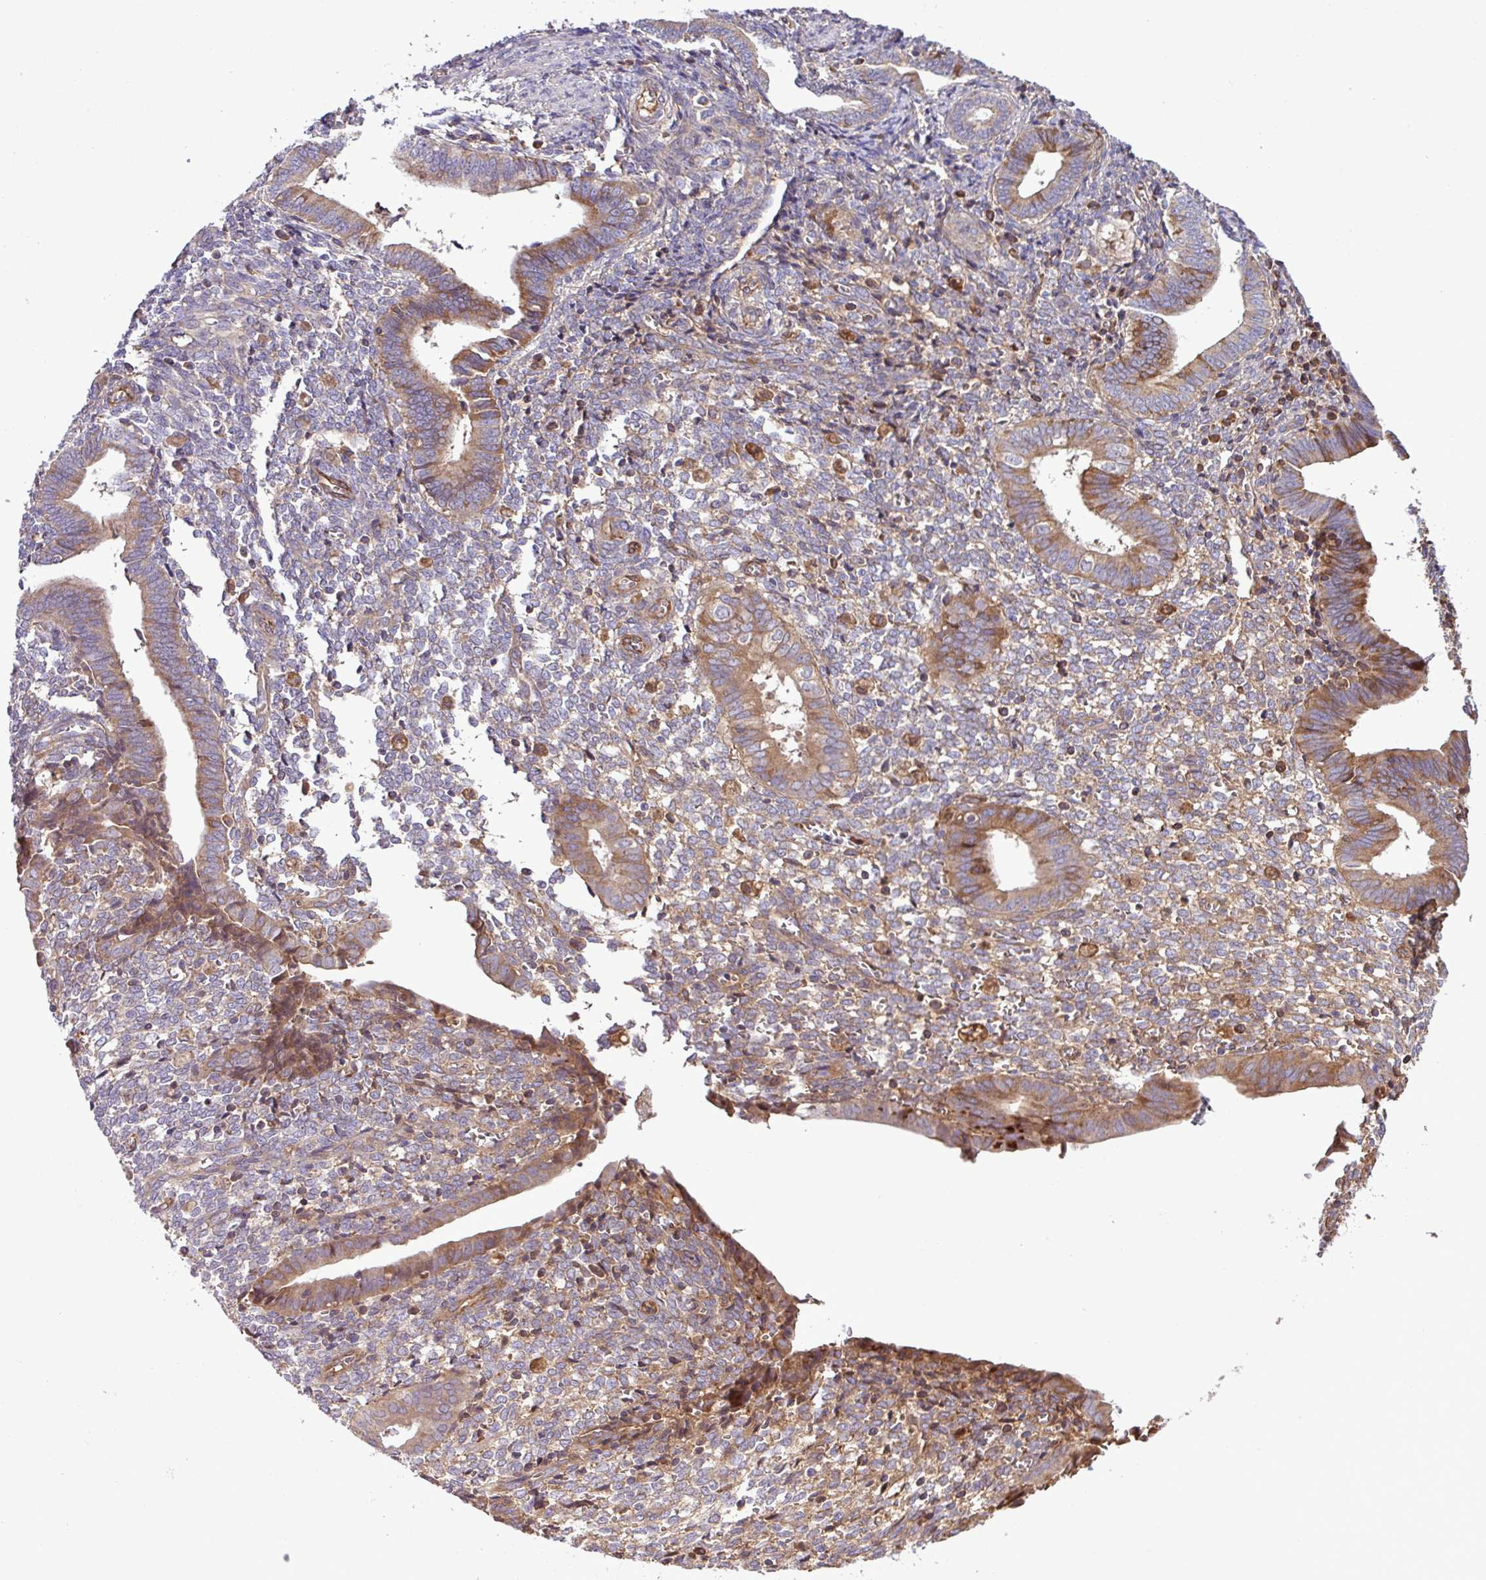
{"staining": {"intensity": "moderate", "quantity": "<25%", "location": "cytoplasmic/membranous"}, "tissue": "endometrium", "cell_type": "Cells in endometrial stroma", "image_type": "normal", "snomed": [{"axis": "morphology", "description": "Normal tissue, NOS"}, {"axis": "topography", "description": "Other"}, {"axis": "topography", "description": "Endometrium"}], "caption": "Moderate cytoplasmic/membranous protein staining is appreciated in approximately <25% of cells in endometrial stroma in endometrium.", "gene": "CWH43", "patient": {"sex": "female", "age": 44}}